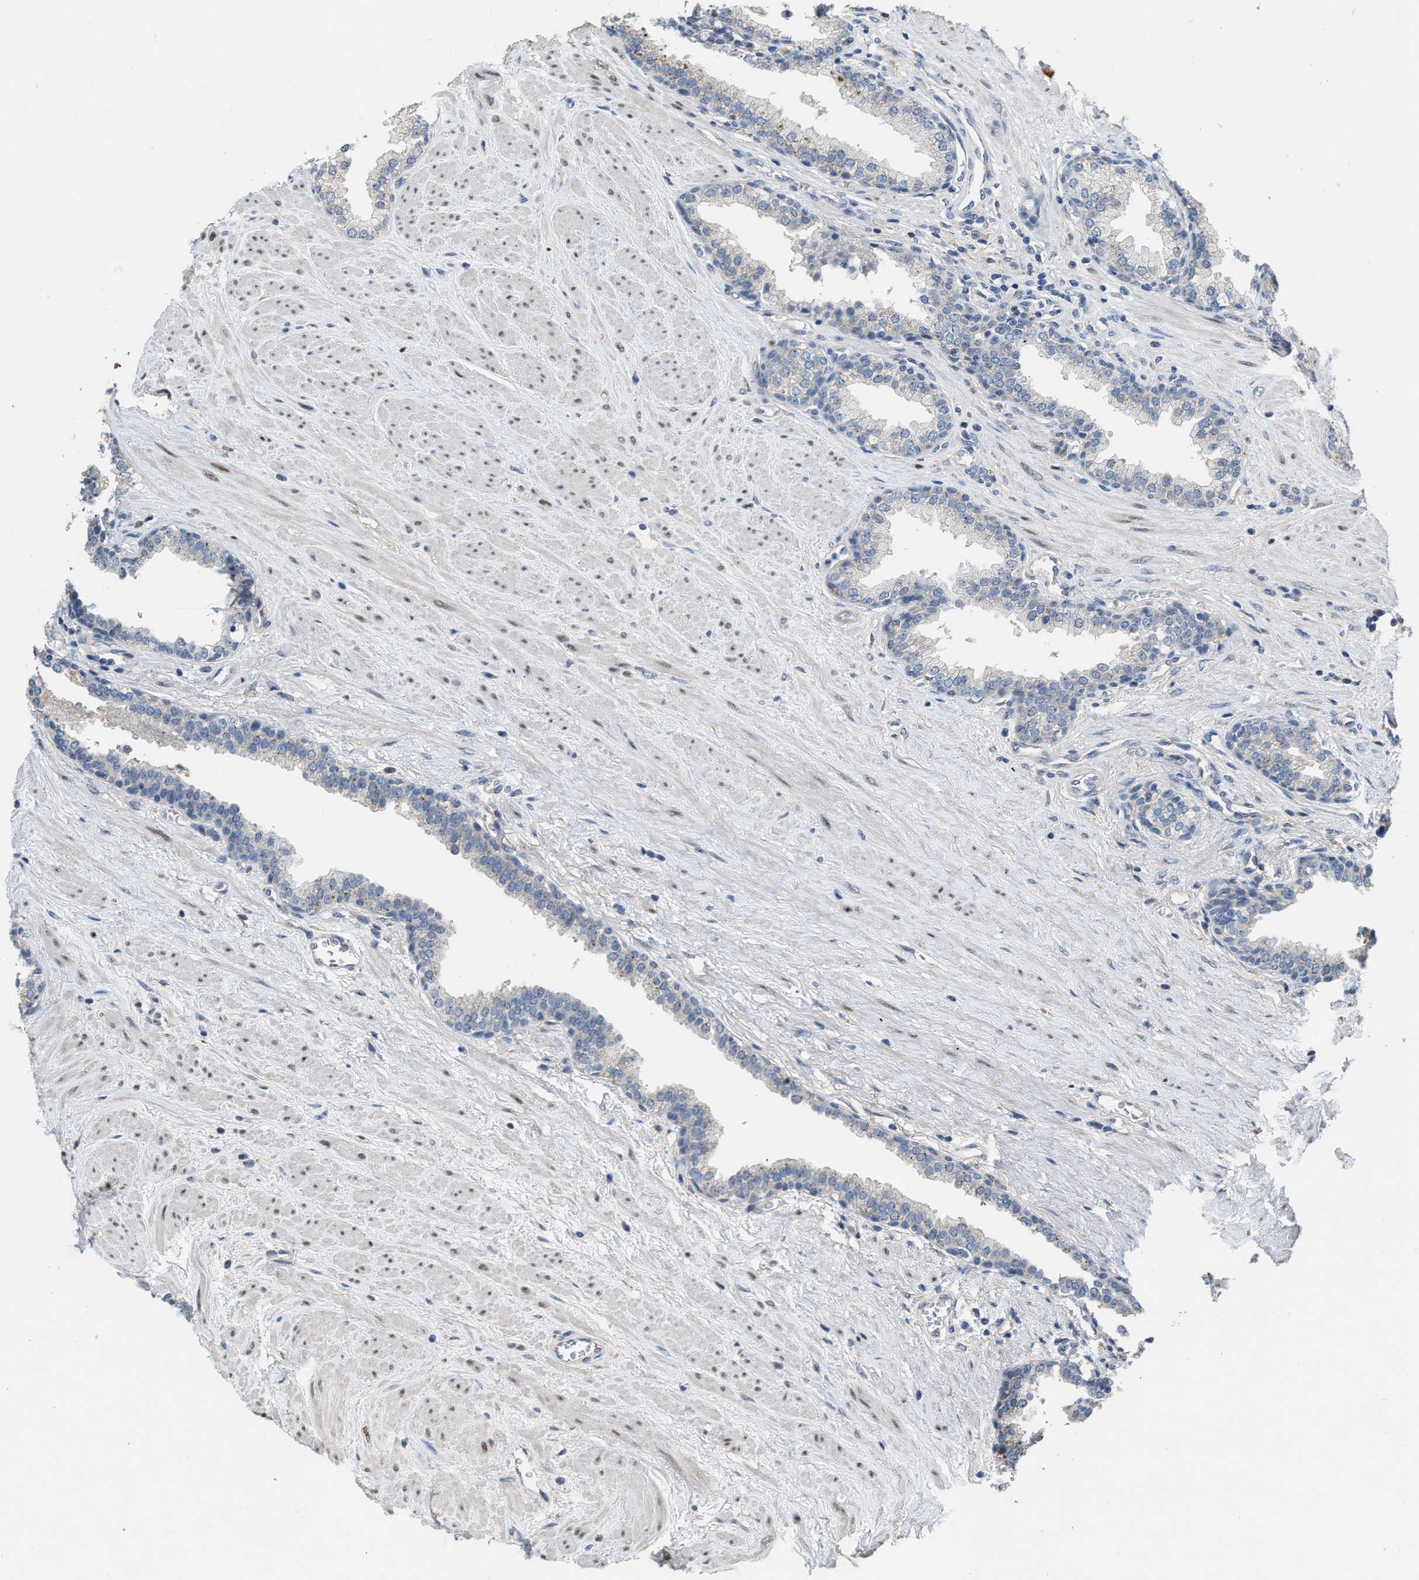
{"staining": {"intensity": "negative", "quantity": "none", "location": "none"}, "tissue": "prostate", "cell_type": "Glandular cells", "image_type": "normal", "snomed": [{"axis": "morphology", "description": "Normal tissue, NOS"}, {"axis": "topography", "description": "Prostate"}], "caption": "Immunohistochemistry (IHC) image of normal prostate: human prostate stained with DAB (3,3'-diaminobenzidine) demonstrates no significant protein expression in glandular cells.", "gene": "ZNF783", "patient": {"sex": "male", "age": 51}}